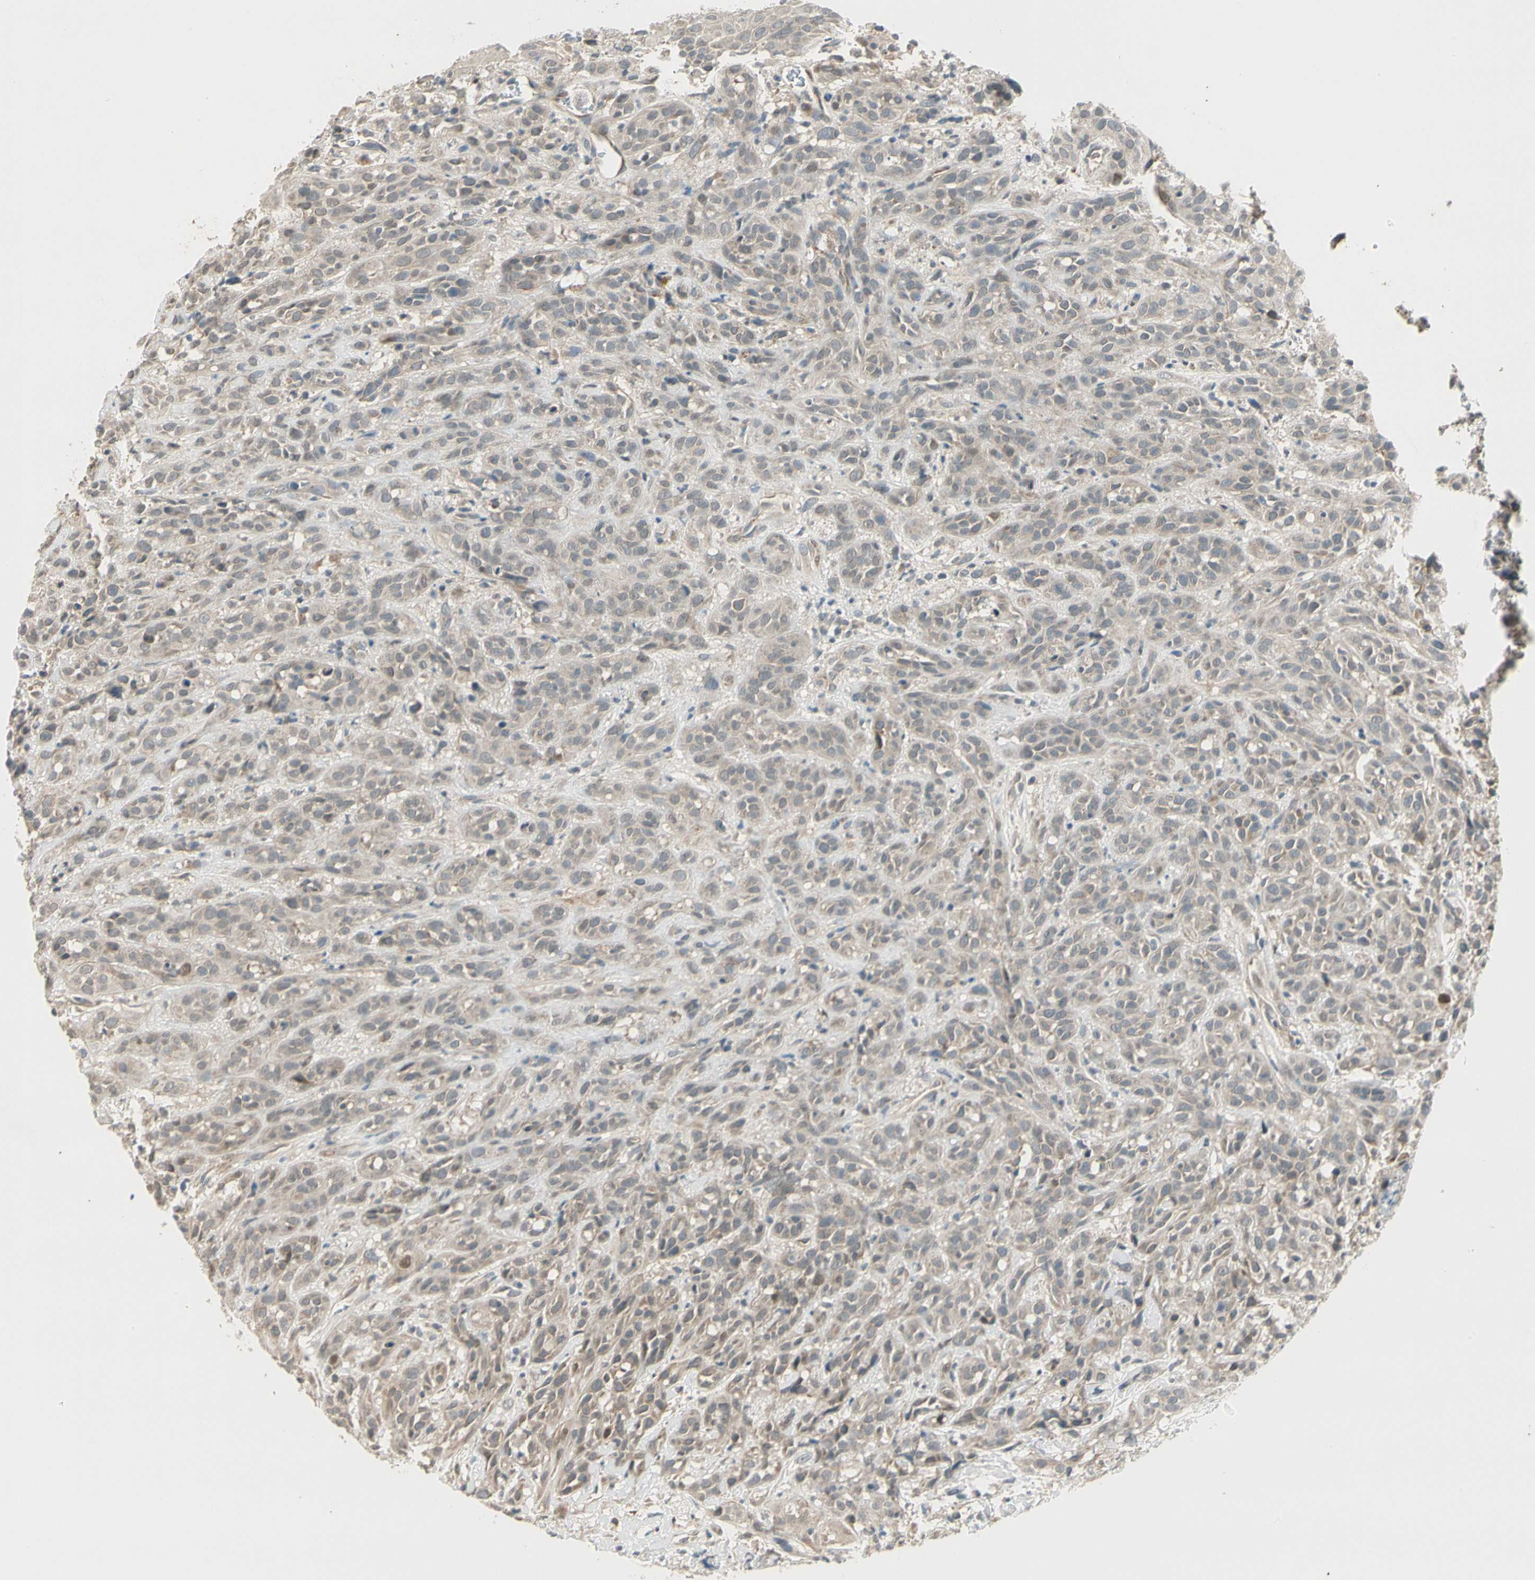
{"staining": {"intensity": "weak", "quantity": "25%-75%", "location": "cytoplasmic/membranous"}, "tissue": "head and neck cancer", "cell_type": "Tumor cells", "image_type": "cancer", "snomed": [{"axis": "morphology", "description": "Normal tissue, NOS"}, {"axis": "morphology", "description": "Squamous cell carcinoma, NOS"}, {"axis": "topography", "description": "Cartilage tissue"}, {"axis": "topography", "description": "Head-Neck"}], "caption": "Weak cytoplasmic/membranous positivity is present in about 25%-75% of tumor cells in squamous cell carcinoma (head and neck).", "gene": "PCDHB15", "patient": {"sex": "male", "age": 62}}